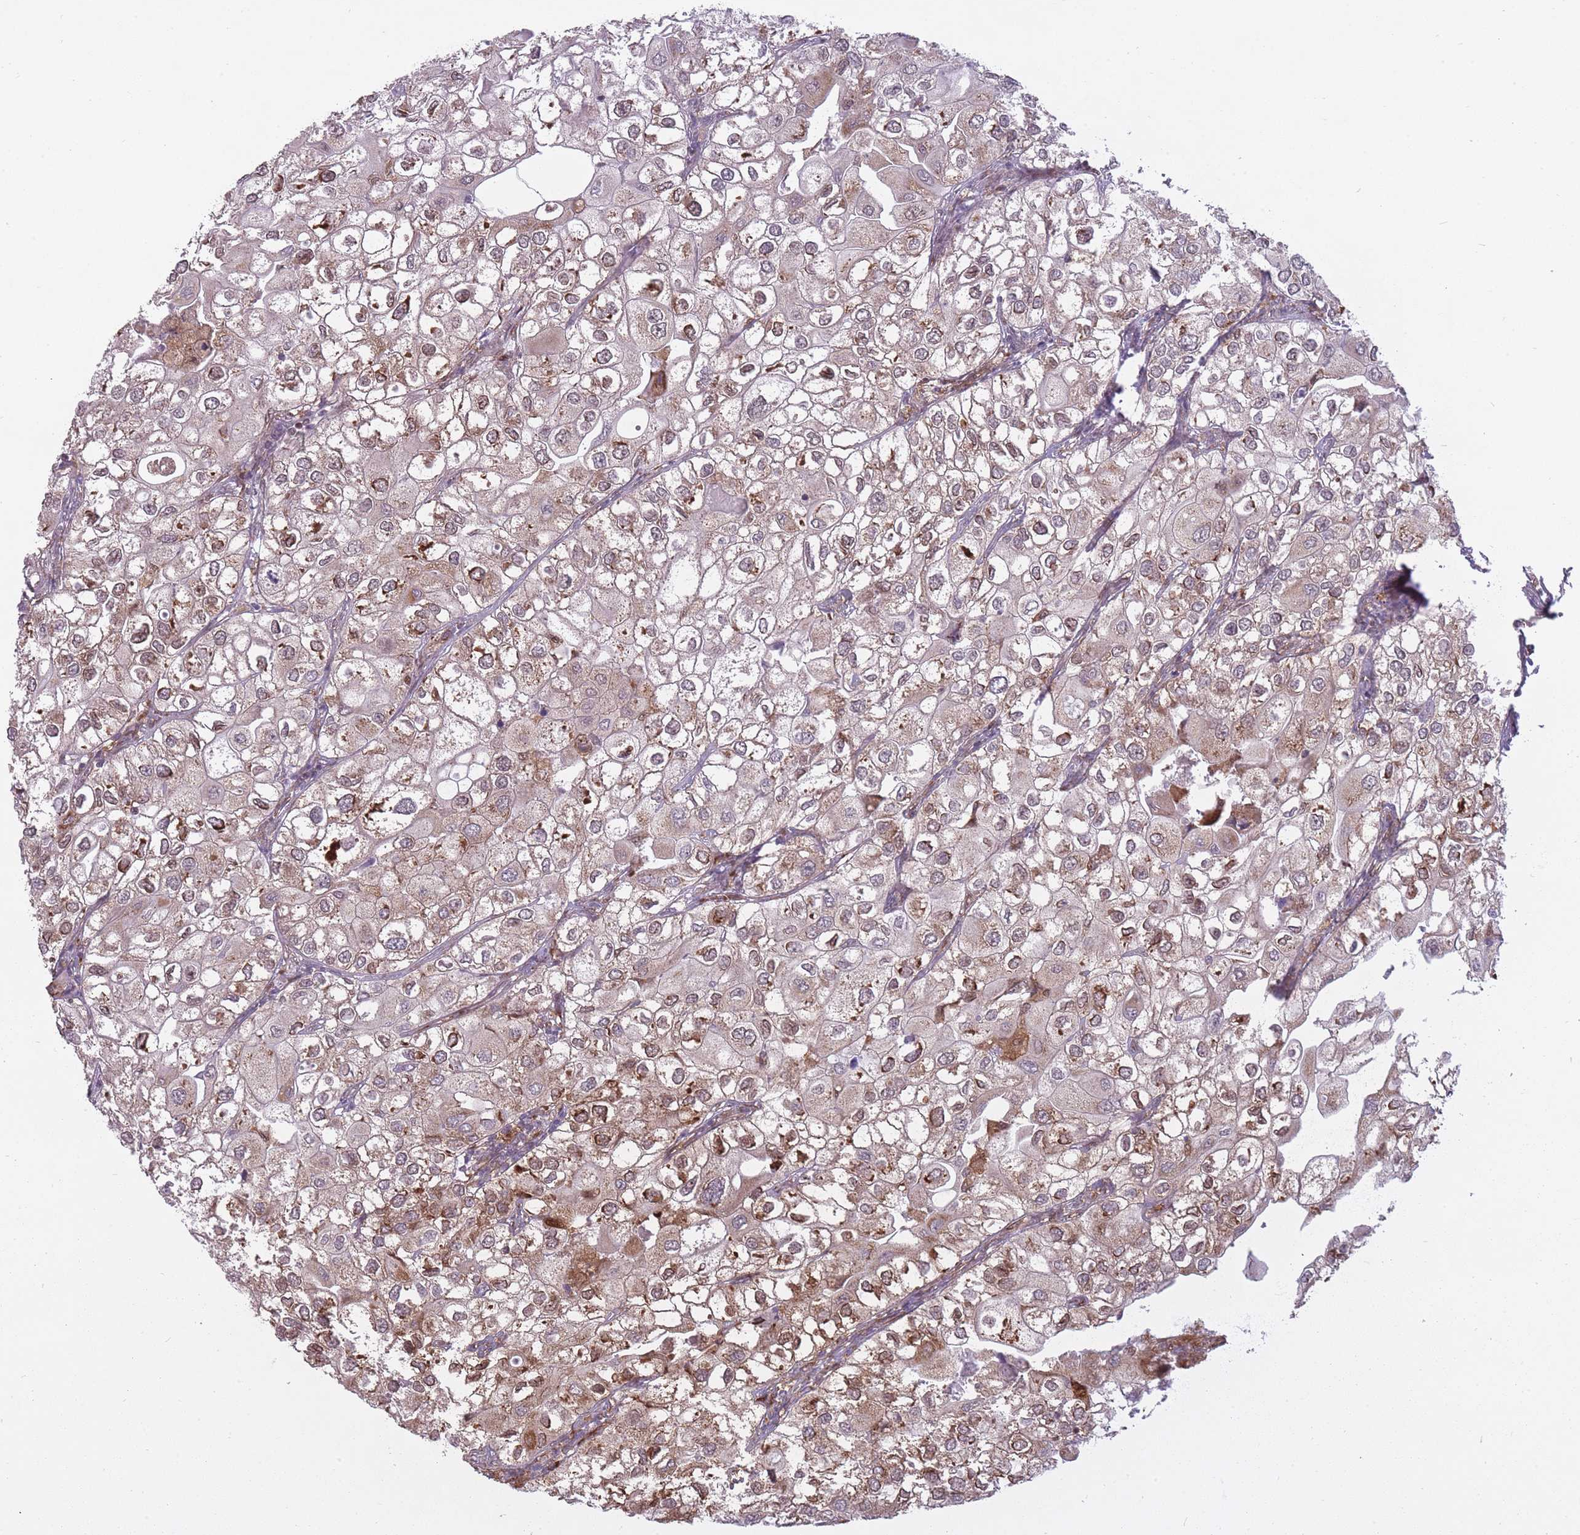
{"staining": {"intensity": "moderate", "quantity": "25%-75%", "location": "cytoplasmic/membranous"}, "tissue": "urothelial cancer", "cell_type": "Tumor cells", "image_type": "cancer", "snomed": [{"axis": "morphology", "description": "Urothelial carcinoma, High grade"}, {"axis": "topography", "description": "Urinary bladder"}], "caption": "IHC photomicrograph of neoplastic tissue: high-grade urothelial carcinoma stained using immunohistochemistry shows medium levels of moderate protein expression localized specifically in the cytoplasmic/membranous of tumor cells, appearing as a cytoplasmic/membranous brown color.", "gene": "LGALS9", "patient": {"sex": "male", "age": 64}}